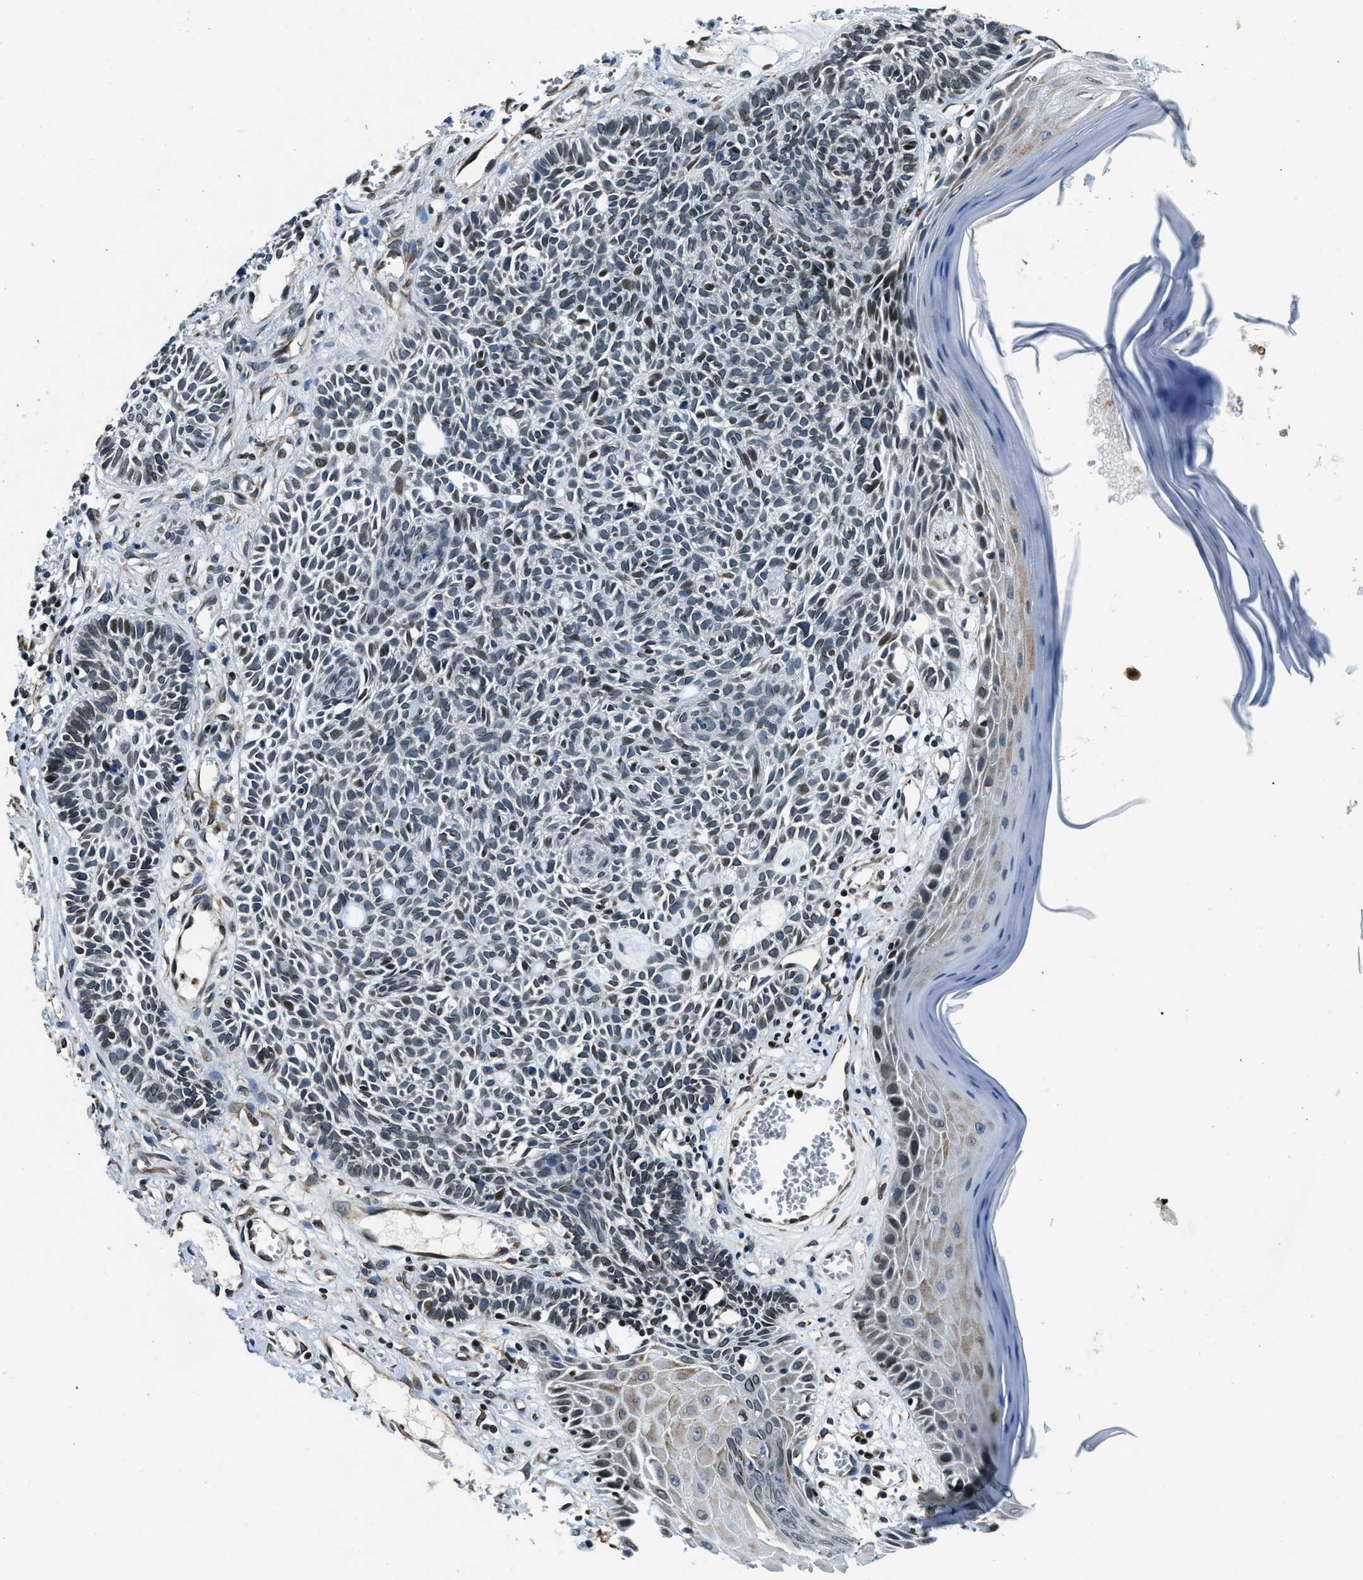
{"staining": {"intensity": "weak", "quantity": ">75%", "location": "nuclear"}, "tissue": "skin cancer", "cell_type": "Tumor cells", "image_type": "cancer", "snomed": [{"axis": "morphology", "description": "Basal cell carcinoma"}, {"axis": "topography", "description": "Skin"}], "caption": "A brown stain labels weak nuclear positivity of a protein in human basal cell carcinoma (skin) tumor cells.", "gene": "ZC3HC1", "patient": {"sex": "male", "age": 67}}